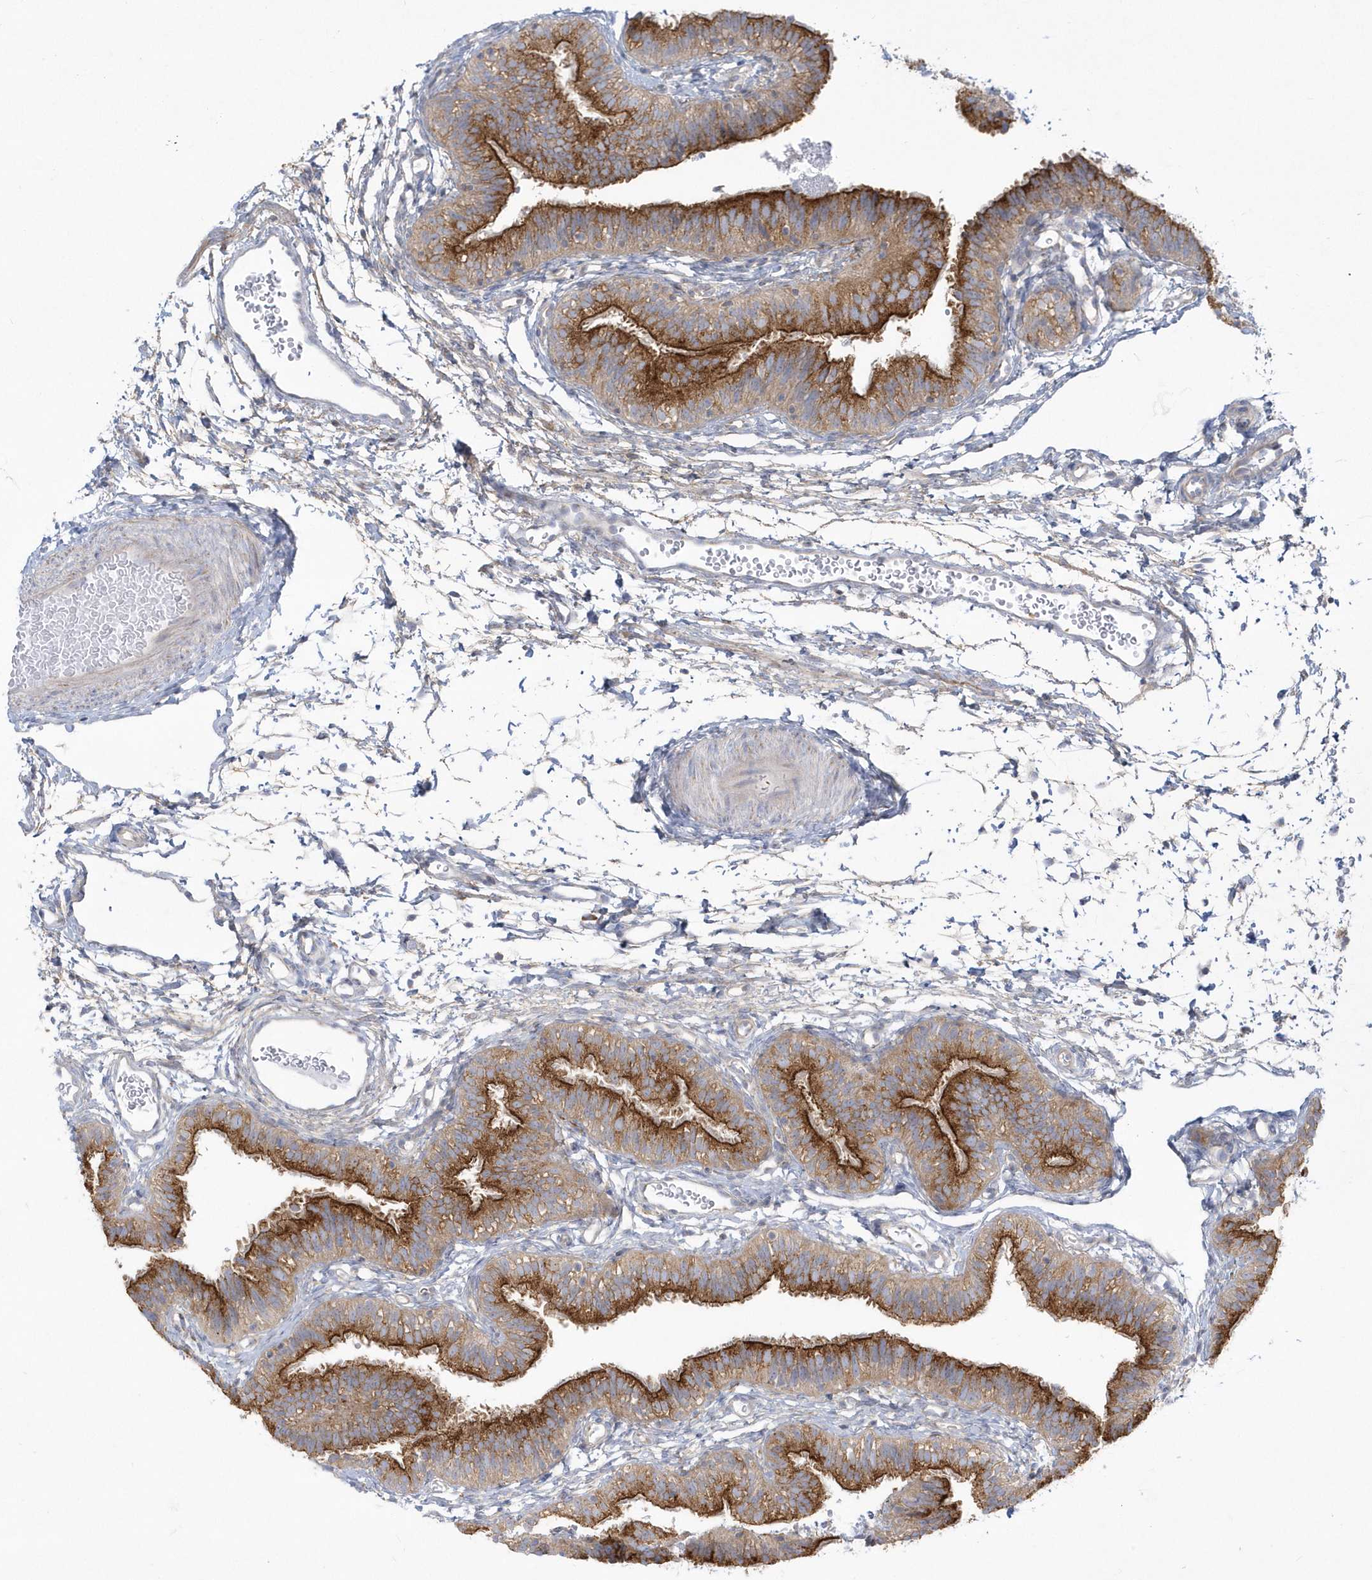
{"staining": {"intensity": "strong", "quantity": ">75%", "location": "cytoplasmic/membranous"}, "tissue": "fallopian tube", "cell_type": "Glandular cells", "image_type": "normal", "snomed": [{"axis": "morphology", "description": "Normal tissue, NOS"}, {"axis": "topography", "description": "Fallopian tube"}], "caption": "Fallopian tube stained with a brown dye demonstrates strong cytoplasmic/membranous positive expression in approximately >75% of glandular cells.", "gene": "DNAJC18", "patient": {"sex": "female", "age": 35}}